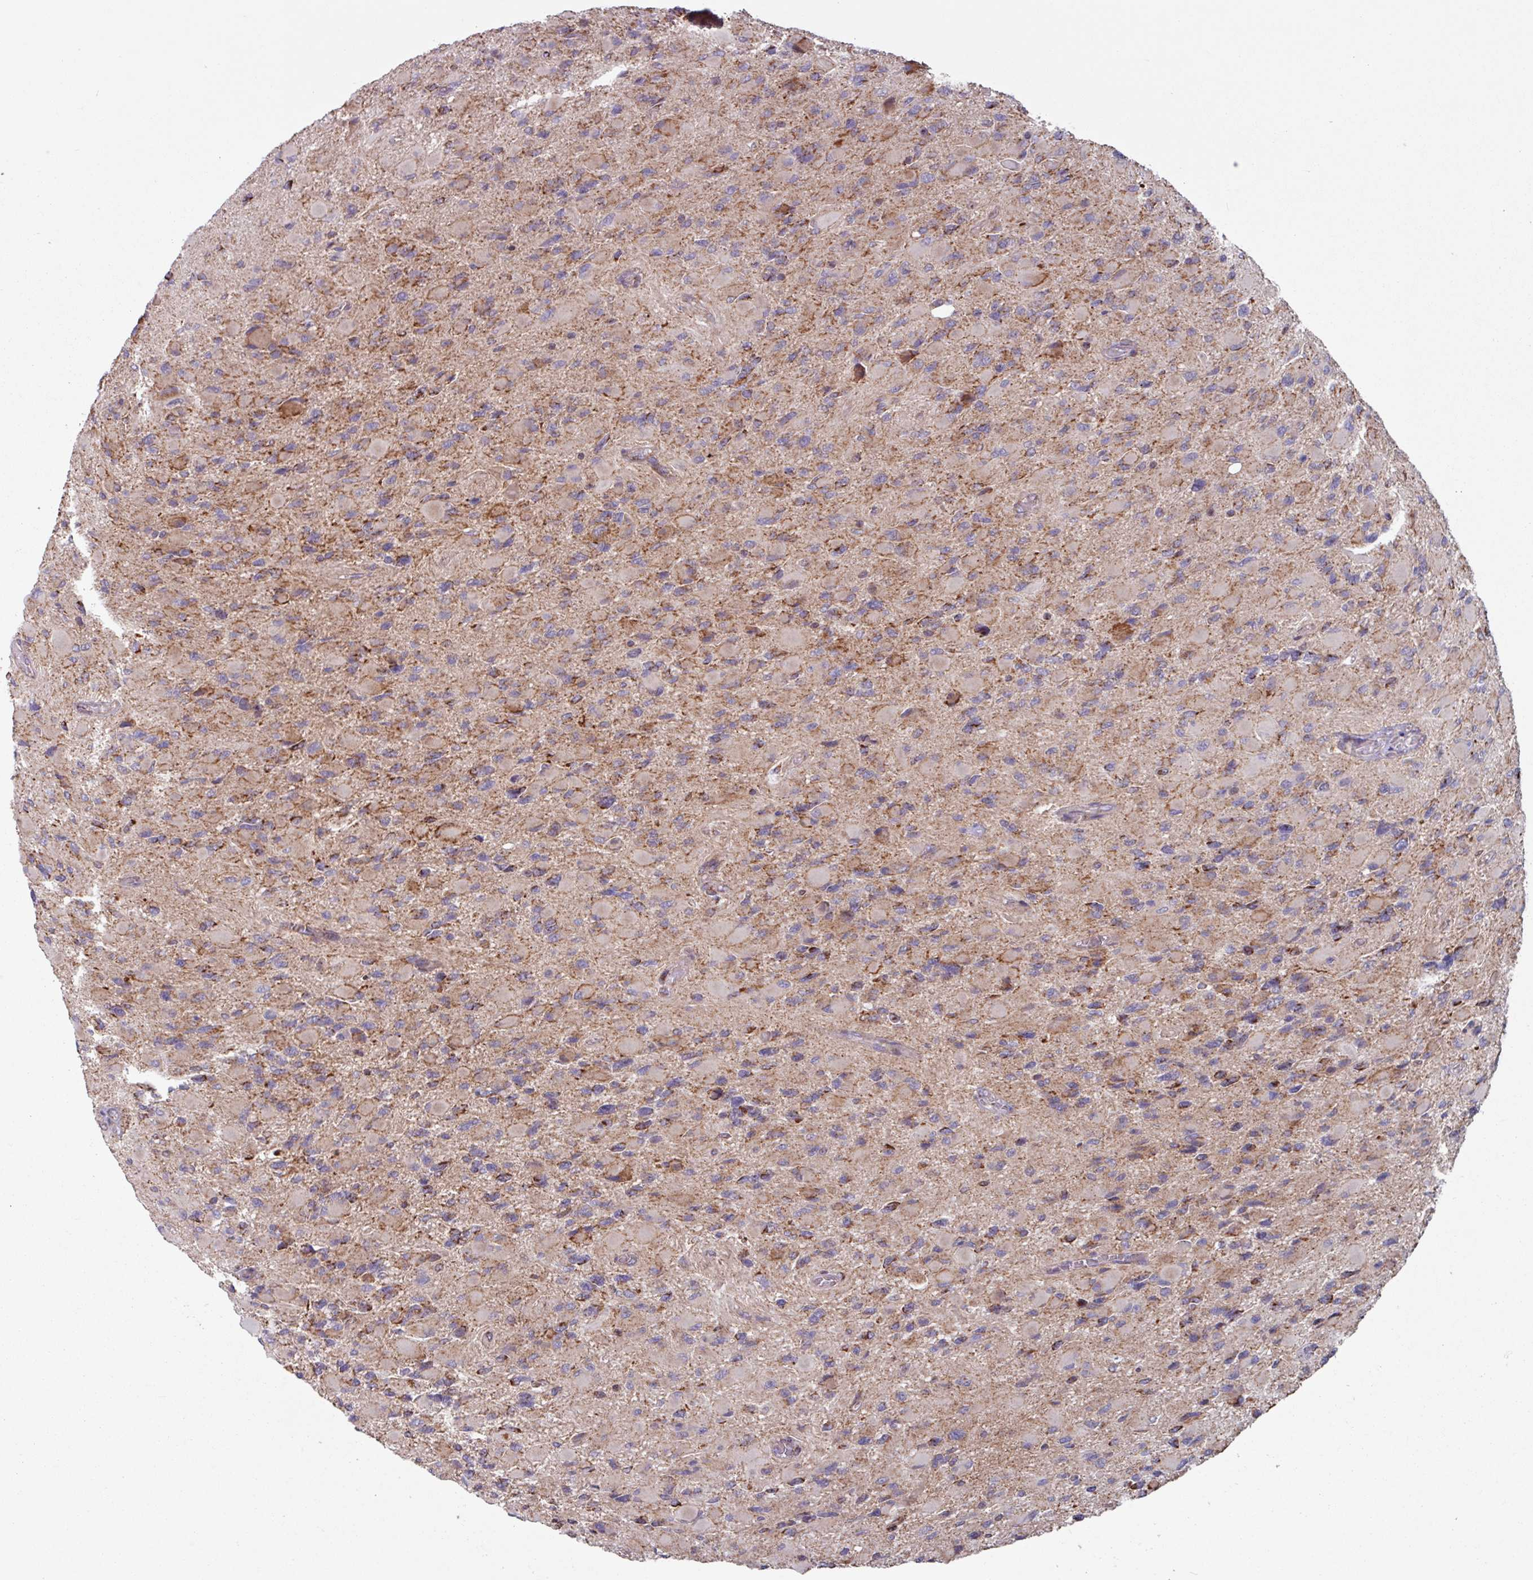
{"staining": {"intensity": "moderate", "quantity": ">75%", "location": "cytoplasmic/membranous"}, "tissue": "glioma", "cell_type": "Tumor cells", "image_type": "cancer", "snomed": [{"axis": "morphology", "description": "Glioma, malignant, High grade"}, {"axis": "topography", "description": "Cerebral cortex"}], "caption": "Protein analysis of high-grade glioma (malignant) tissue exhibits moderate cytoplasmic/membranous positivity in approximately >75% of tumor cells. Nuclei are stained in blue.", "gene": "COX7C", "patient": {"sex": "female", "age": 36}}